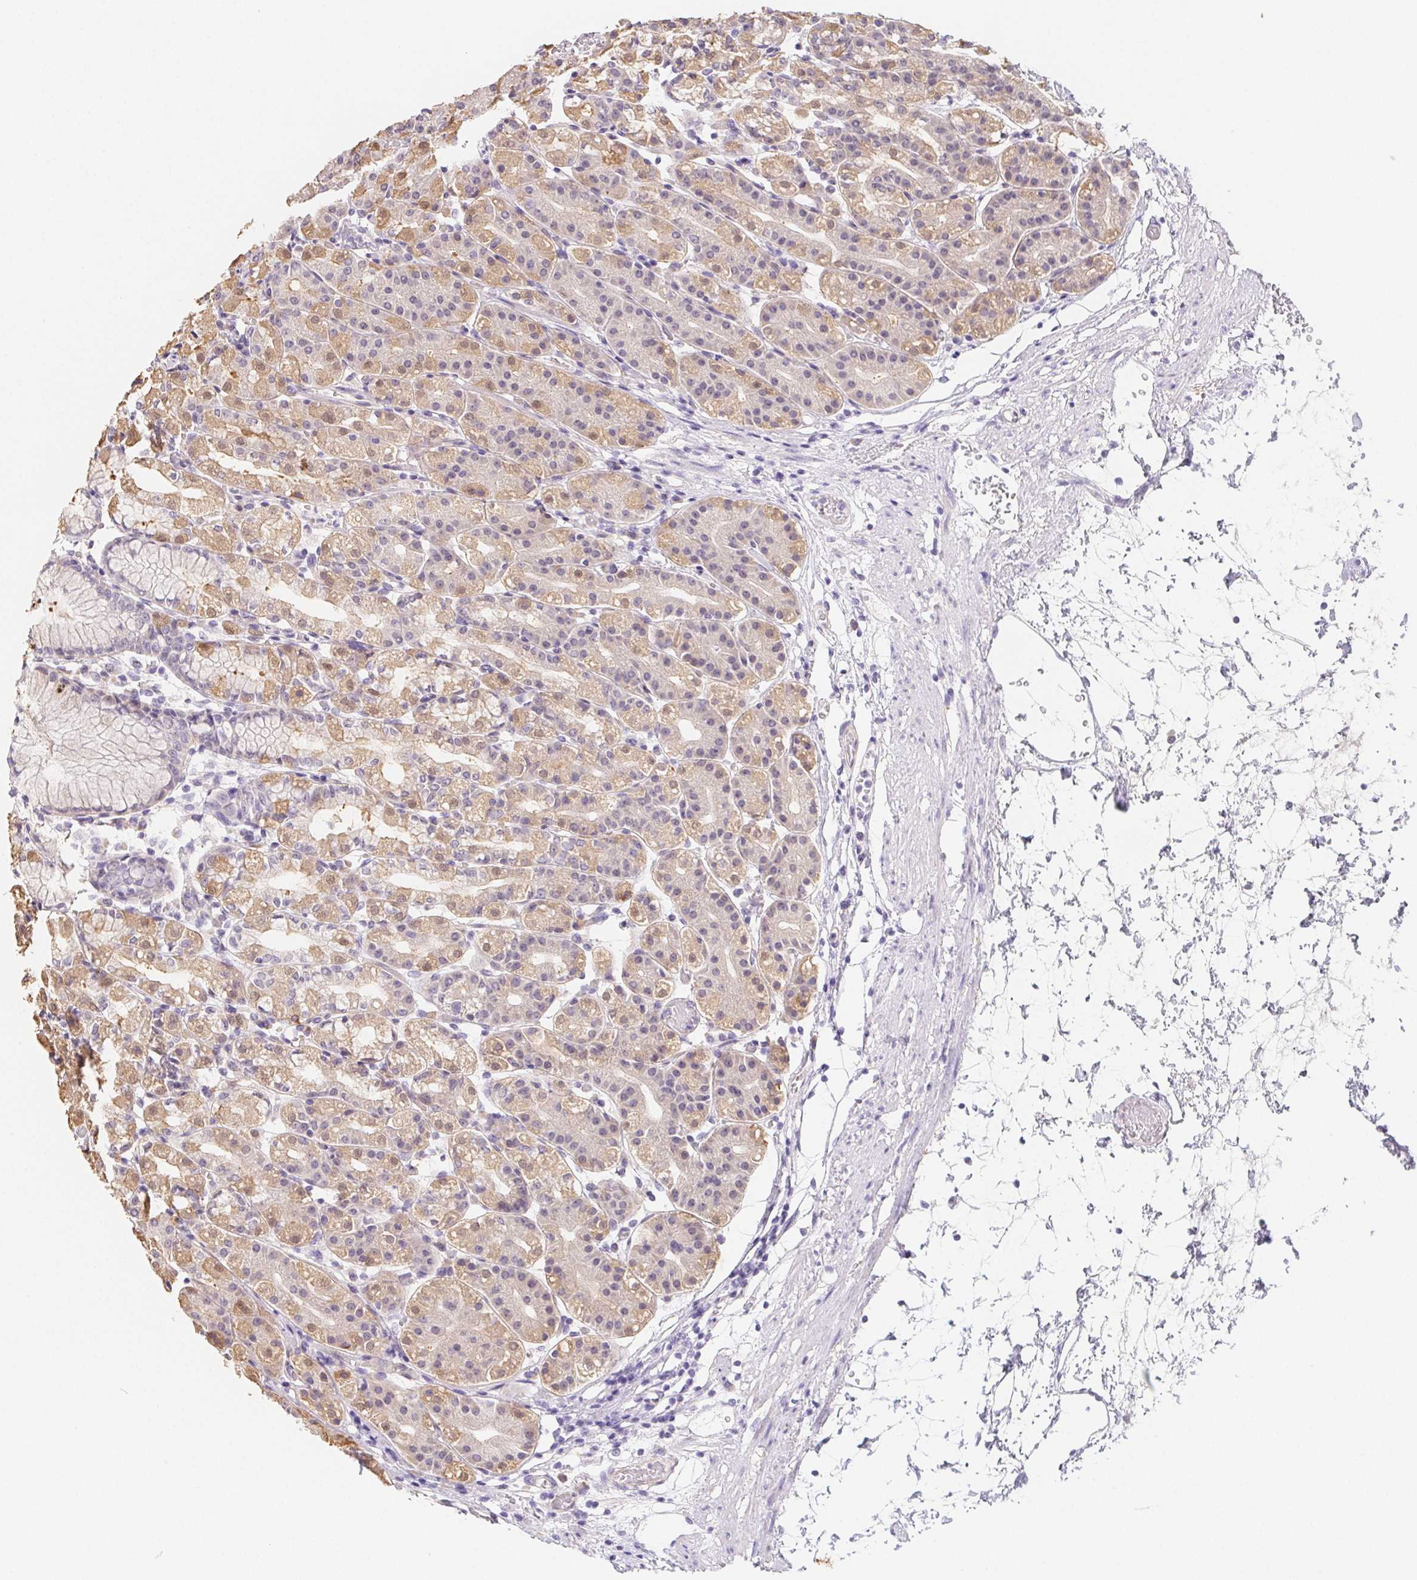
{"staining": {"intensity": "moderate", "quantity": "25%-75%", "location": "cytoplasmic/membranous"}, "tissue": "stomach", "cell_type": "Glandular cells", "image_type": "normal", "snomed": [{"axis": "morphology", "description": "Normal tissue, NOS"}, {"axis": "topography", "description": "Stomach"}], "caption": "IHC of unremarkable stomach shows medium levels of moderate cytoplasmic/membranous staining in approximately 25%-75% of glandular cells.", "gene": "ZBBX", "patient": {"sex": "female", "age": 57}}